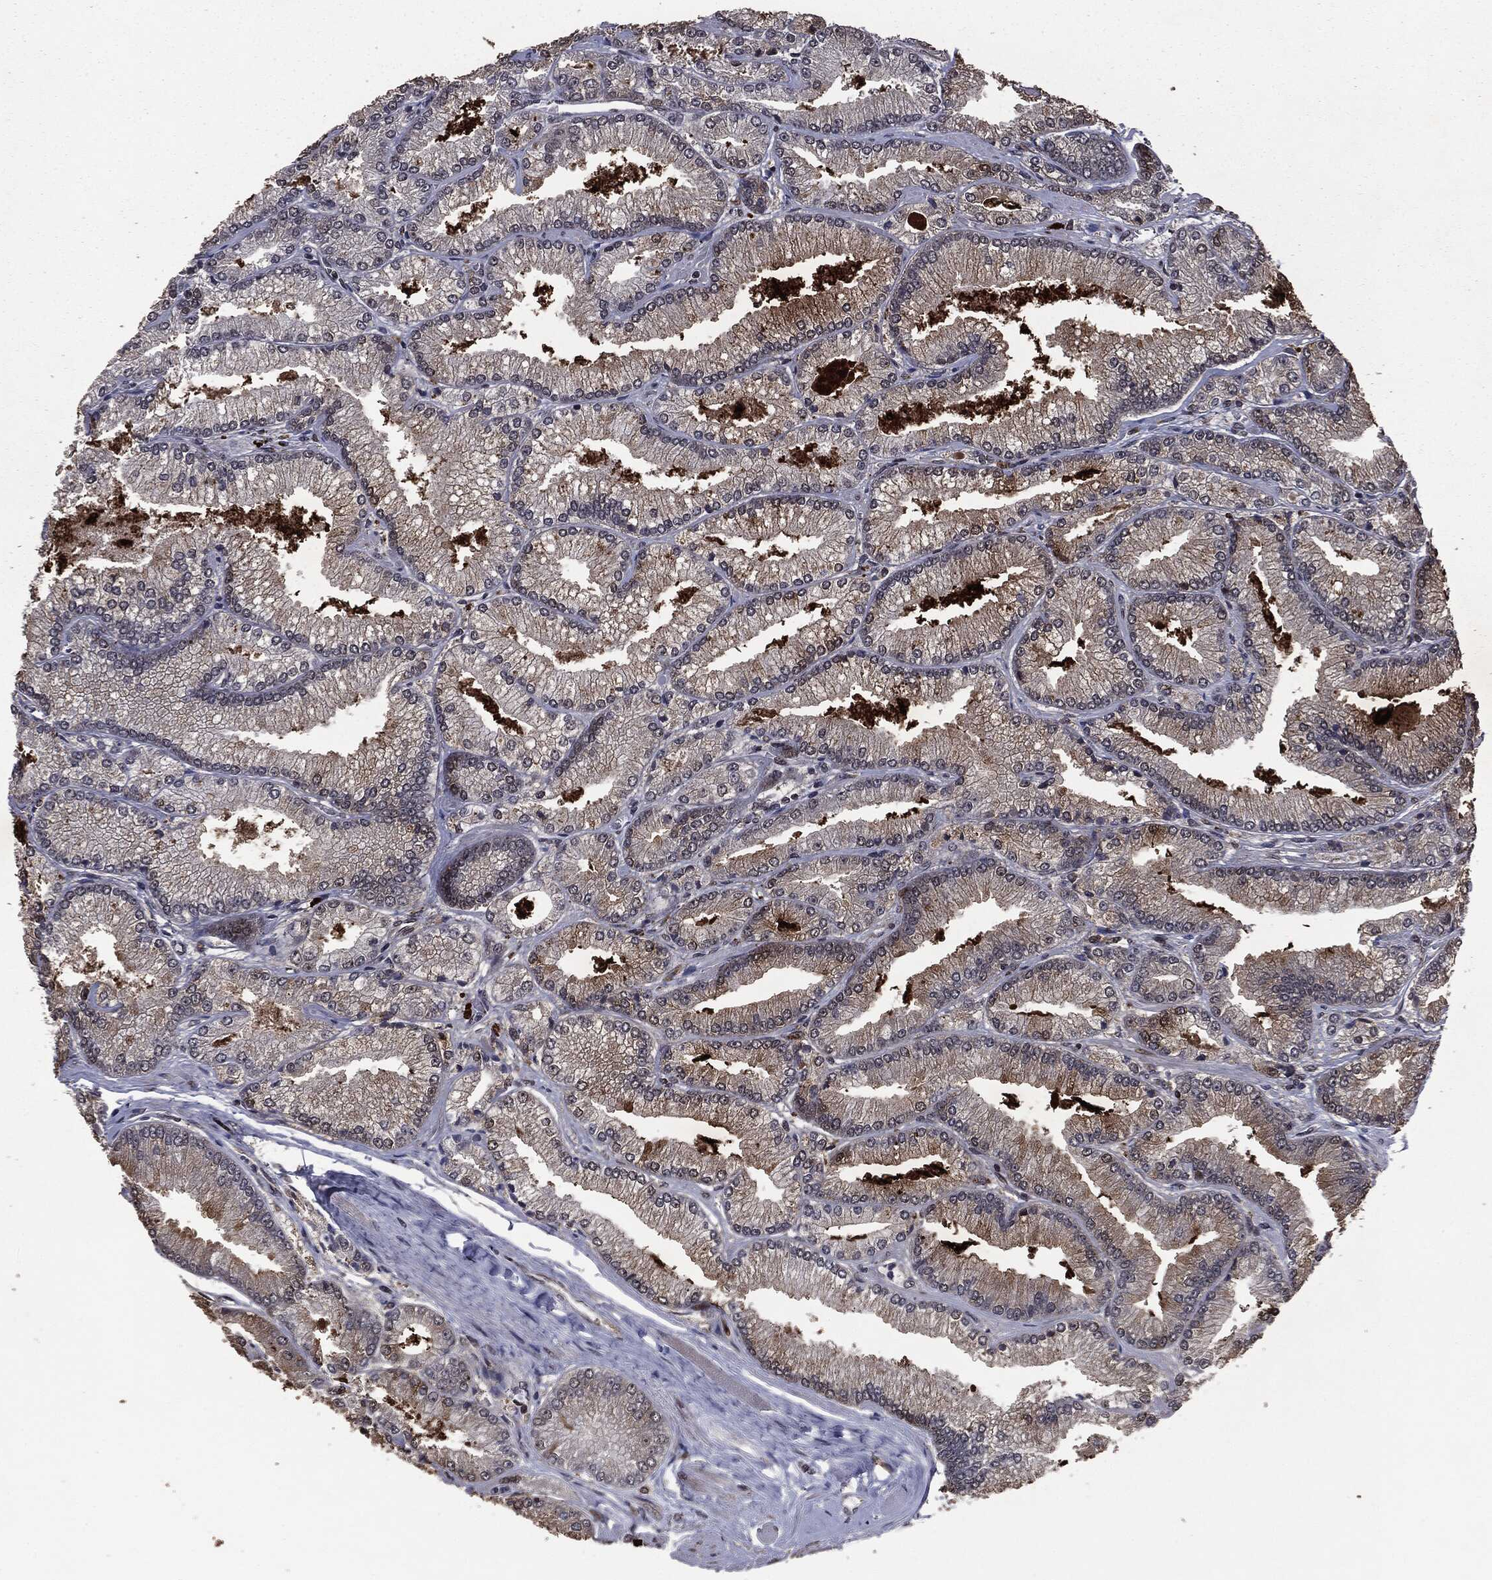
{"staining": {"intensity": "moderate", "quantity": "<25%", "location": "cytoplasmic/membranous"}, "tissue": "prostate cancer", "cell_type": "Tumor cells", "image_type": "cancer", "snomed": [{"axis": "morphology", "description": "Adenocarcinoma, Low grade"}, {"axis": "topography", "description": "Prostate"}], "caption": "This is a micrograph of immunohistochemistry (IHC) staining of prostate cancer, which shows moderate positivity in the cytoplasmic/membranous of tumor cells.", "gene": "DVL2", "patient": {"sex": "male", "age": 67}}